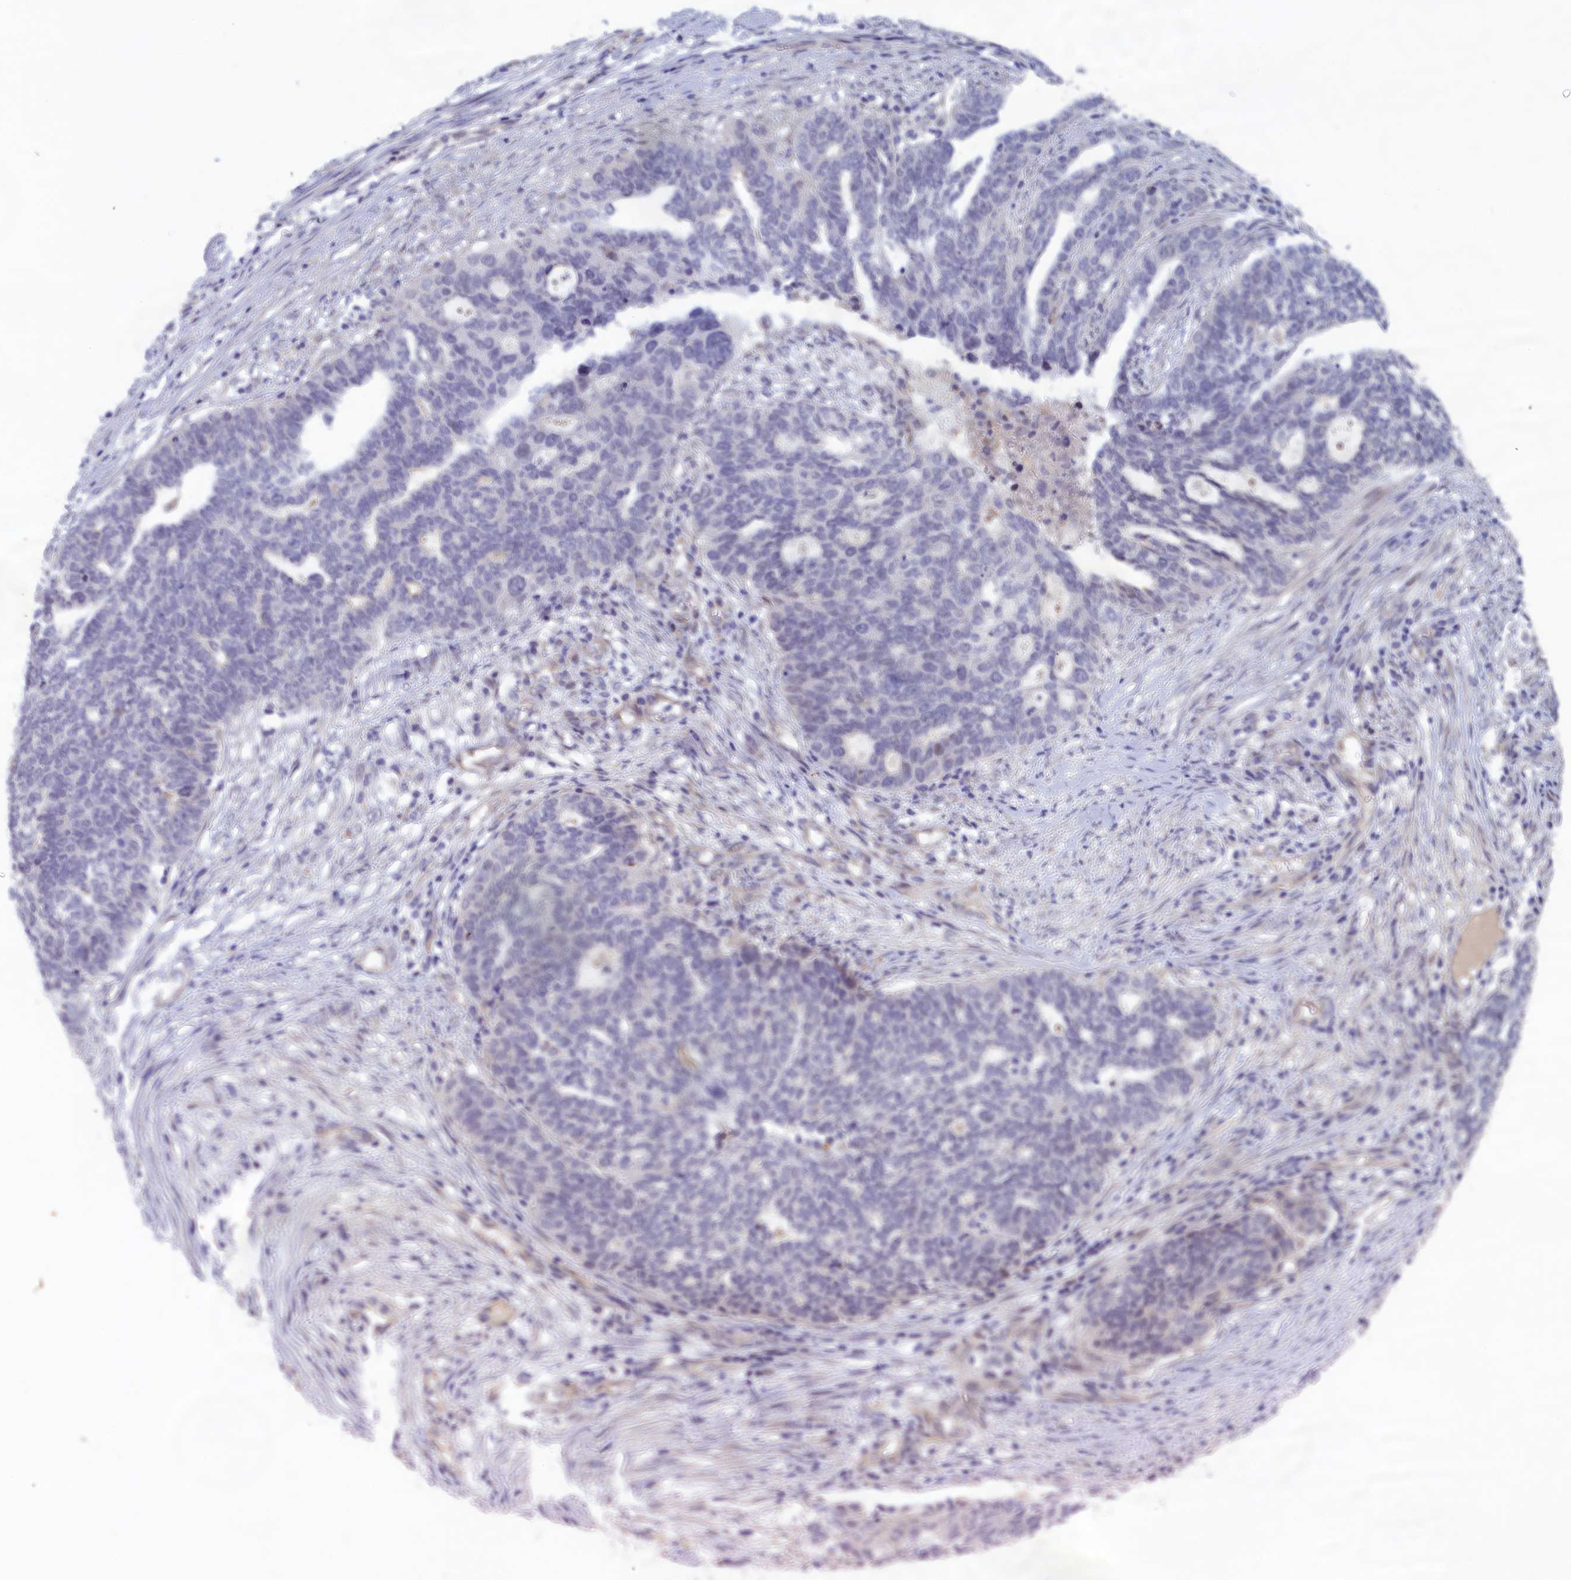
{"staining": {"intensity": "negative", "quantity": "none", "location": "none"}, "tissue": "ovarian cancer", "cell_type": "Tumor cells", "image_type": "cancer", "snomed": [{"axis": "morphology", "description": "Cystadenocarcinoma, serous, NOS"}, {"axis": "topography", "description": "Ovary"}], "caption": "Ovarian serous cystadenocarcinoma stained for a protein using immunohistochemistry exhibits no expression tumor cells.", "gene": "IGFALS", "patient": {"sex": "female", "age": 59}}